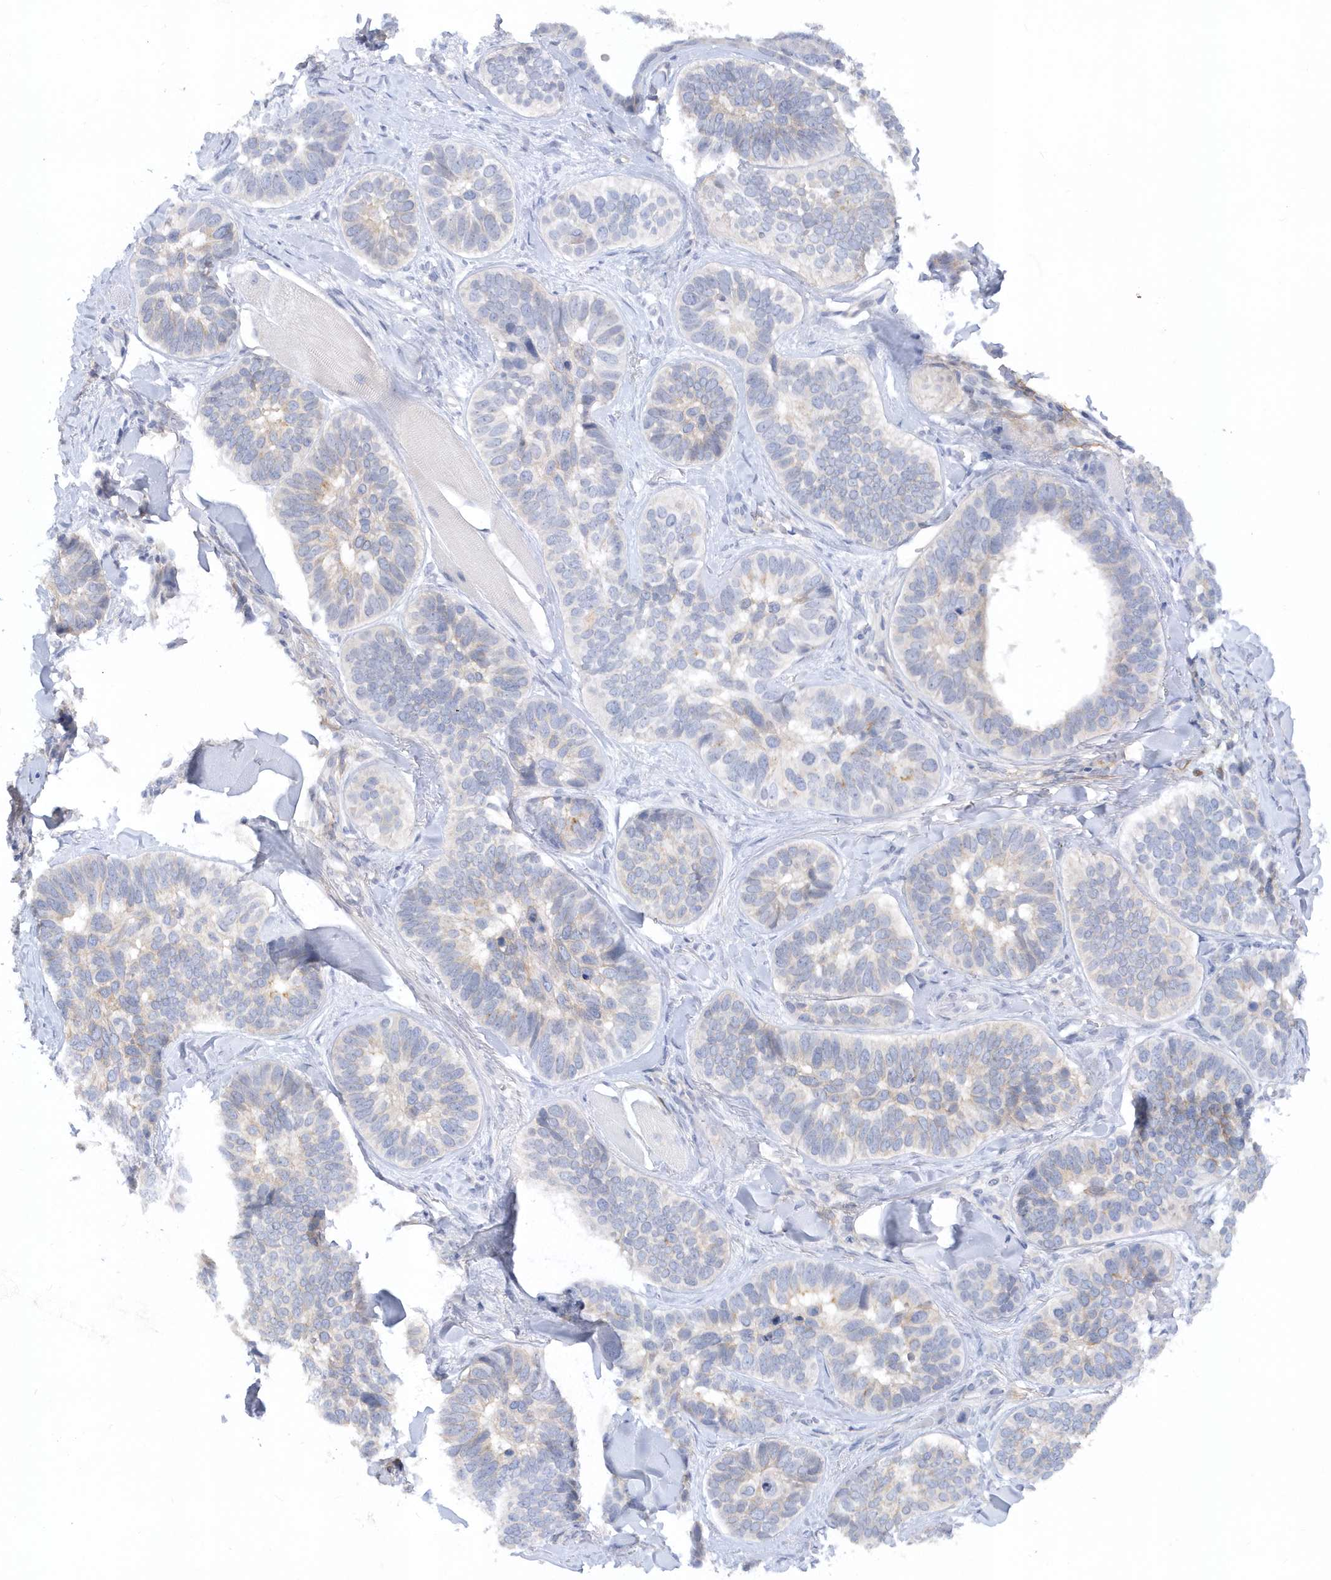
{"staining": {"intensity": "weak", "quantity": "25%-75%", "location": "cytoplasmic/membranous"}, "tissue": "skin cancer", "cell_type": "Tumor cells", "image_type": "cancer", "snomed": [{"axis": "morphology", "description": "Basal cell carcinoma"}, {"axis": "topography", "description": "Skin"}], "caption": "Immunohistochemical staining of skin cancer exhibits low levels of weak cytoplasmic/membranous positivity in approximately 25%-75% of tumor cells.", "gene": "RPE", "patient": {"sex": "male", "age": 62}}